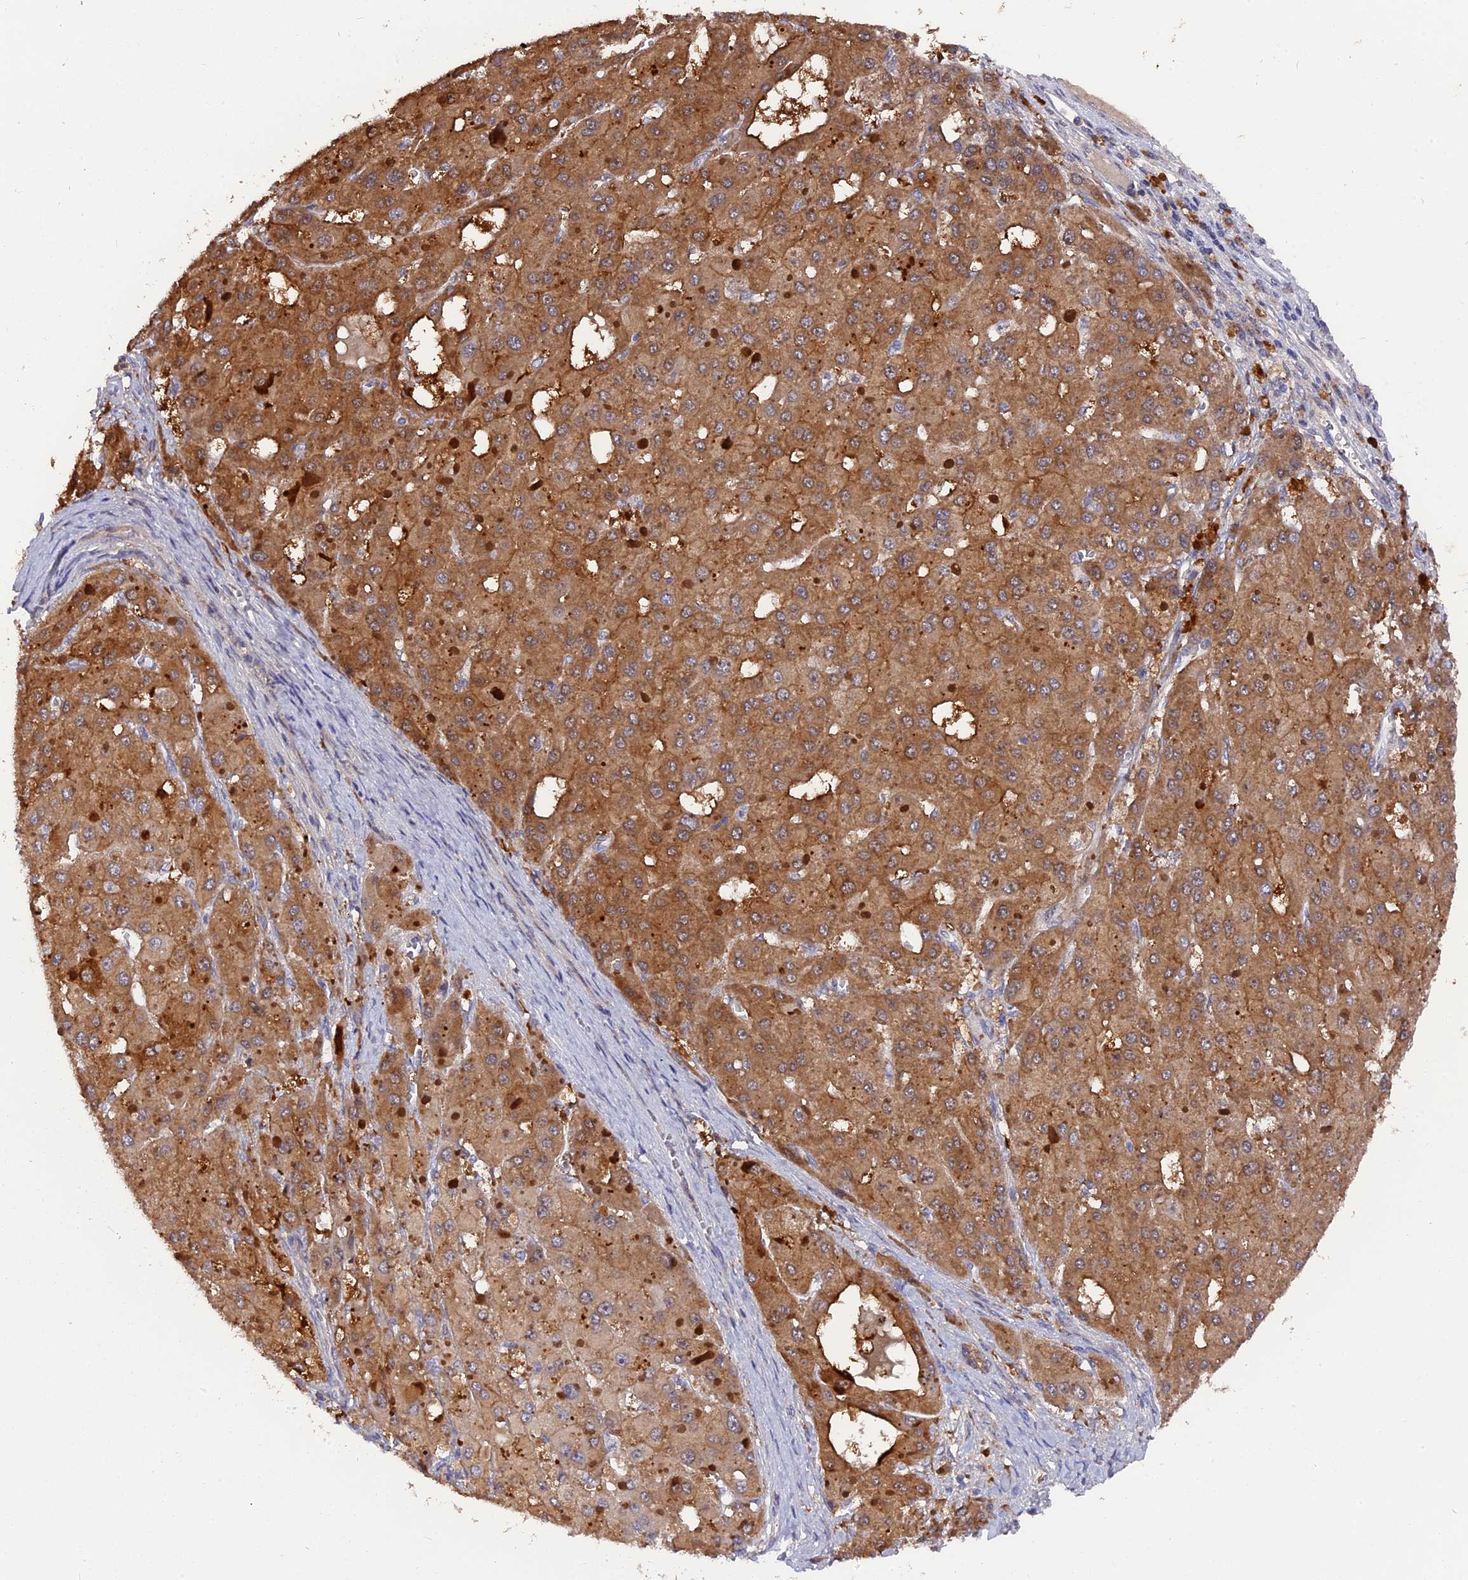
{"staining": {"intensity": "moderate", "quantity": ">75%", "location": "cytoplasmic/membranous"}, "tissue": "liver cancer", "cell_type": "Tumor cells", "image_type": "cancer", "snomed": [{"axis": "morphology", "description": "Carcinoma, Hepatocellular, NOS"}, {"axis": "topography", "description": "Liver"}], "caption": "DAB immunohistochemical staining of human liver cancer displays moderate cytoplasmic/membranous protein expression in approximately >75% of tumor cells.", "gene": "ZCCHC2", "patient": {"sex": "female", "age": 73}}